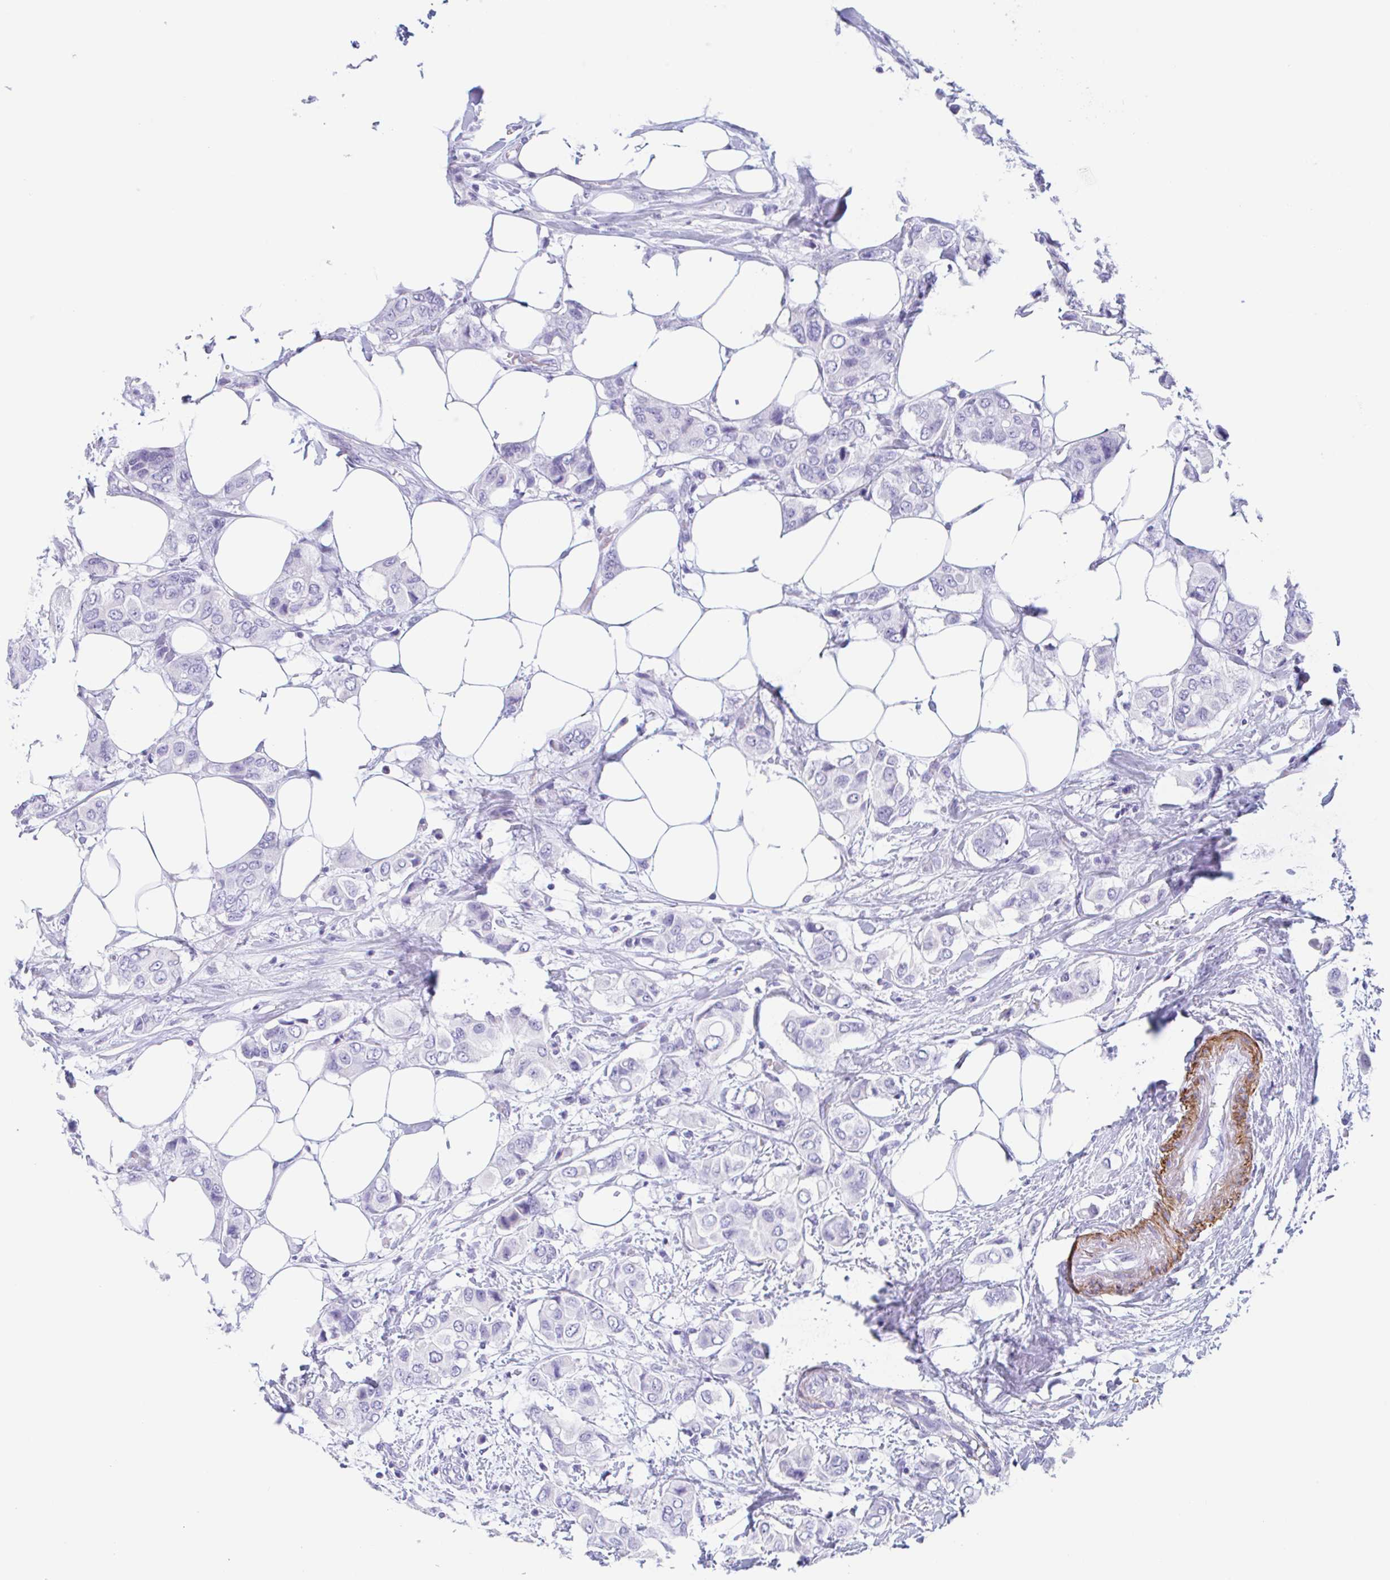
{"staining": {"intensity": "negative", "quantity": "none", "location": "none"}, "tissue": "breast cancer", "cell_type": "Tumor cells", "image_type": "cancer", "snomed": [{"axis": "morphology", "description": "Lobular carcinoma"}, {"axis": "topography", "description": "Breast"}], "caption": "Breast cancer (lobular carcinoma) was stained to show a protein in brown. There is no significant staining in tumor cells.", "gene": "TAS2R41", "patient": {"sex": "female", "age": 51}}